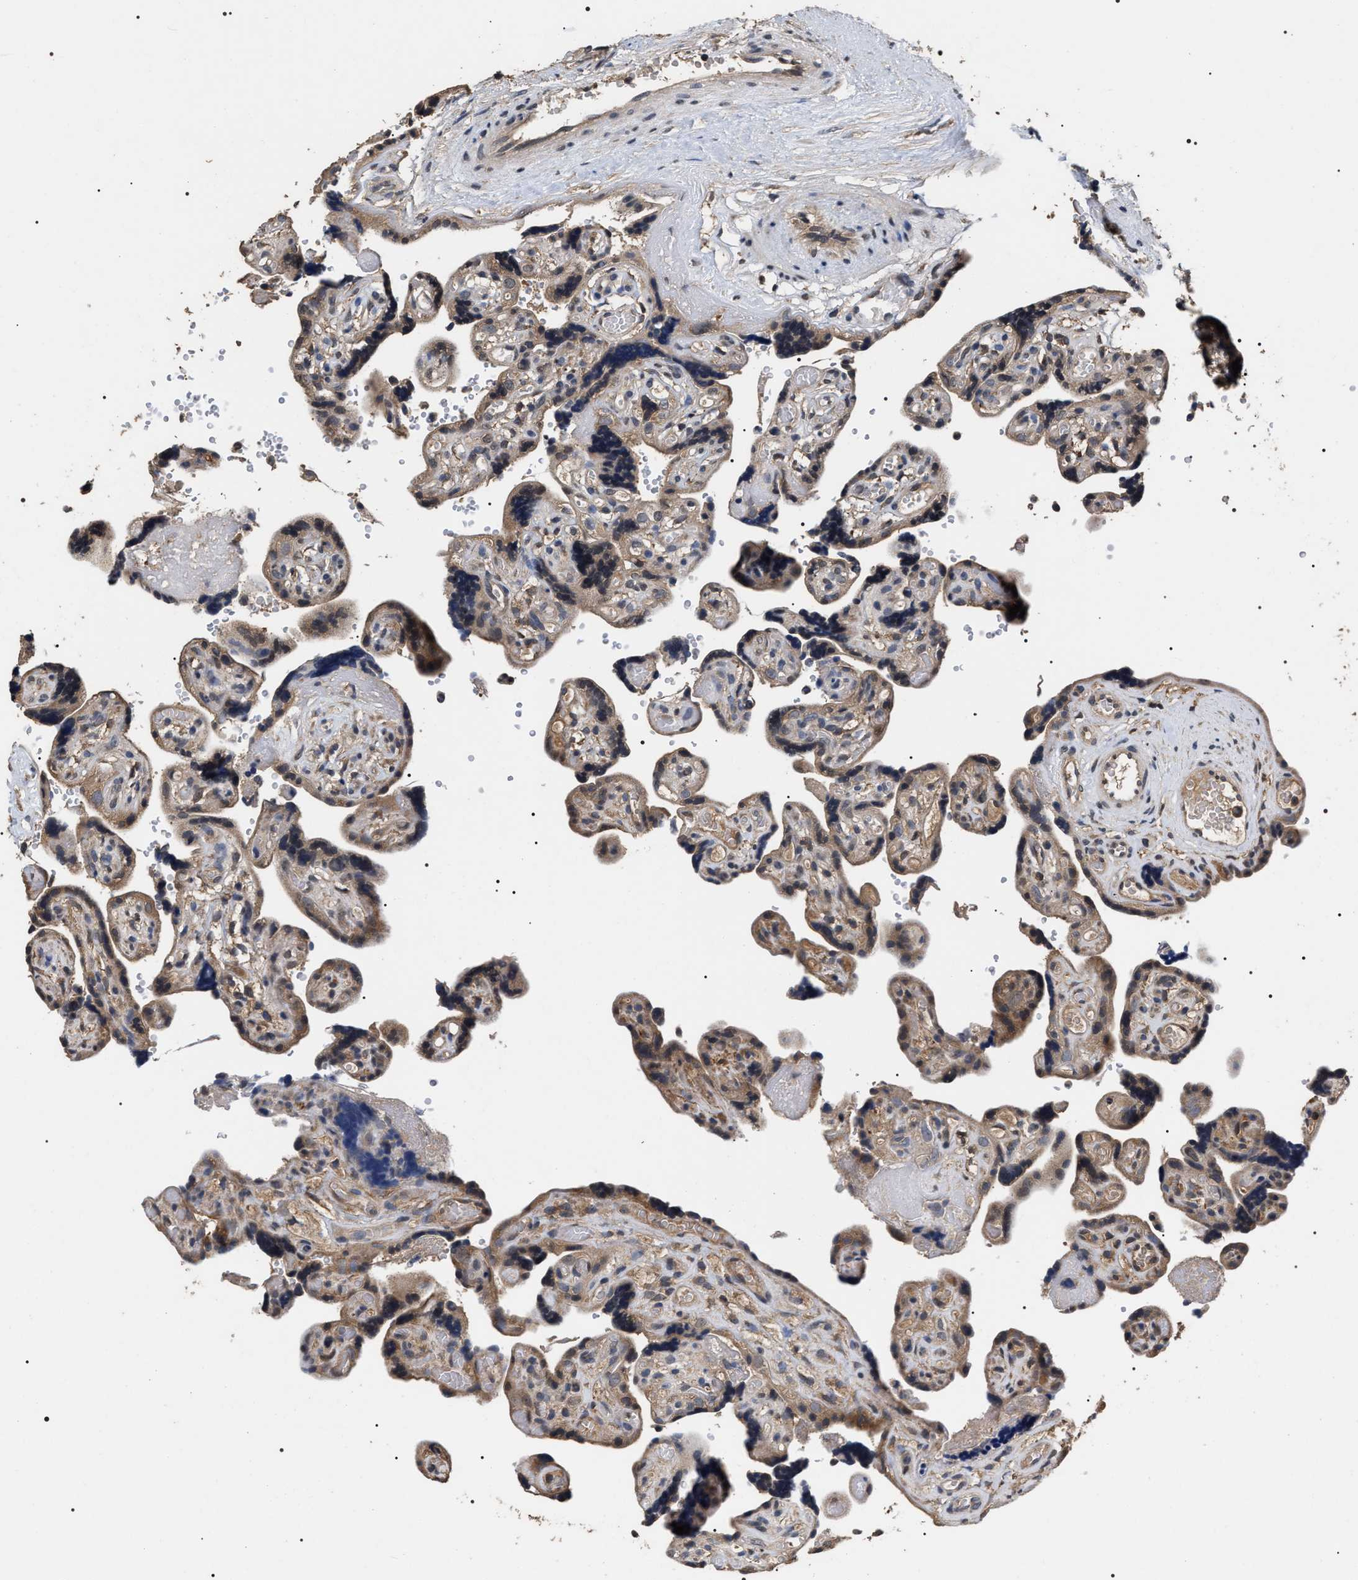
{"staining": {"intensity": "moderate", "quantity": ">75%", "location": "cytoplasmic/membranous"}, "tissue": "placenta", "cell_type": "Decidual cells", "image_type": "normal", "snomed": [{"axis": "morphology", "description": "Normal tissue, NOS"}, {"axis": "topography", "description": "Placenta"}], "caption": "Moderate cytoplasmic/membranous staining is appreciated in approximately >75% of decidual cells in unremarkable placenta.", "gene": "UPF3A", "patient": {"sex": "female", "age": 30}}